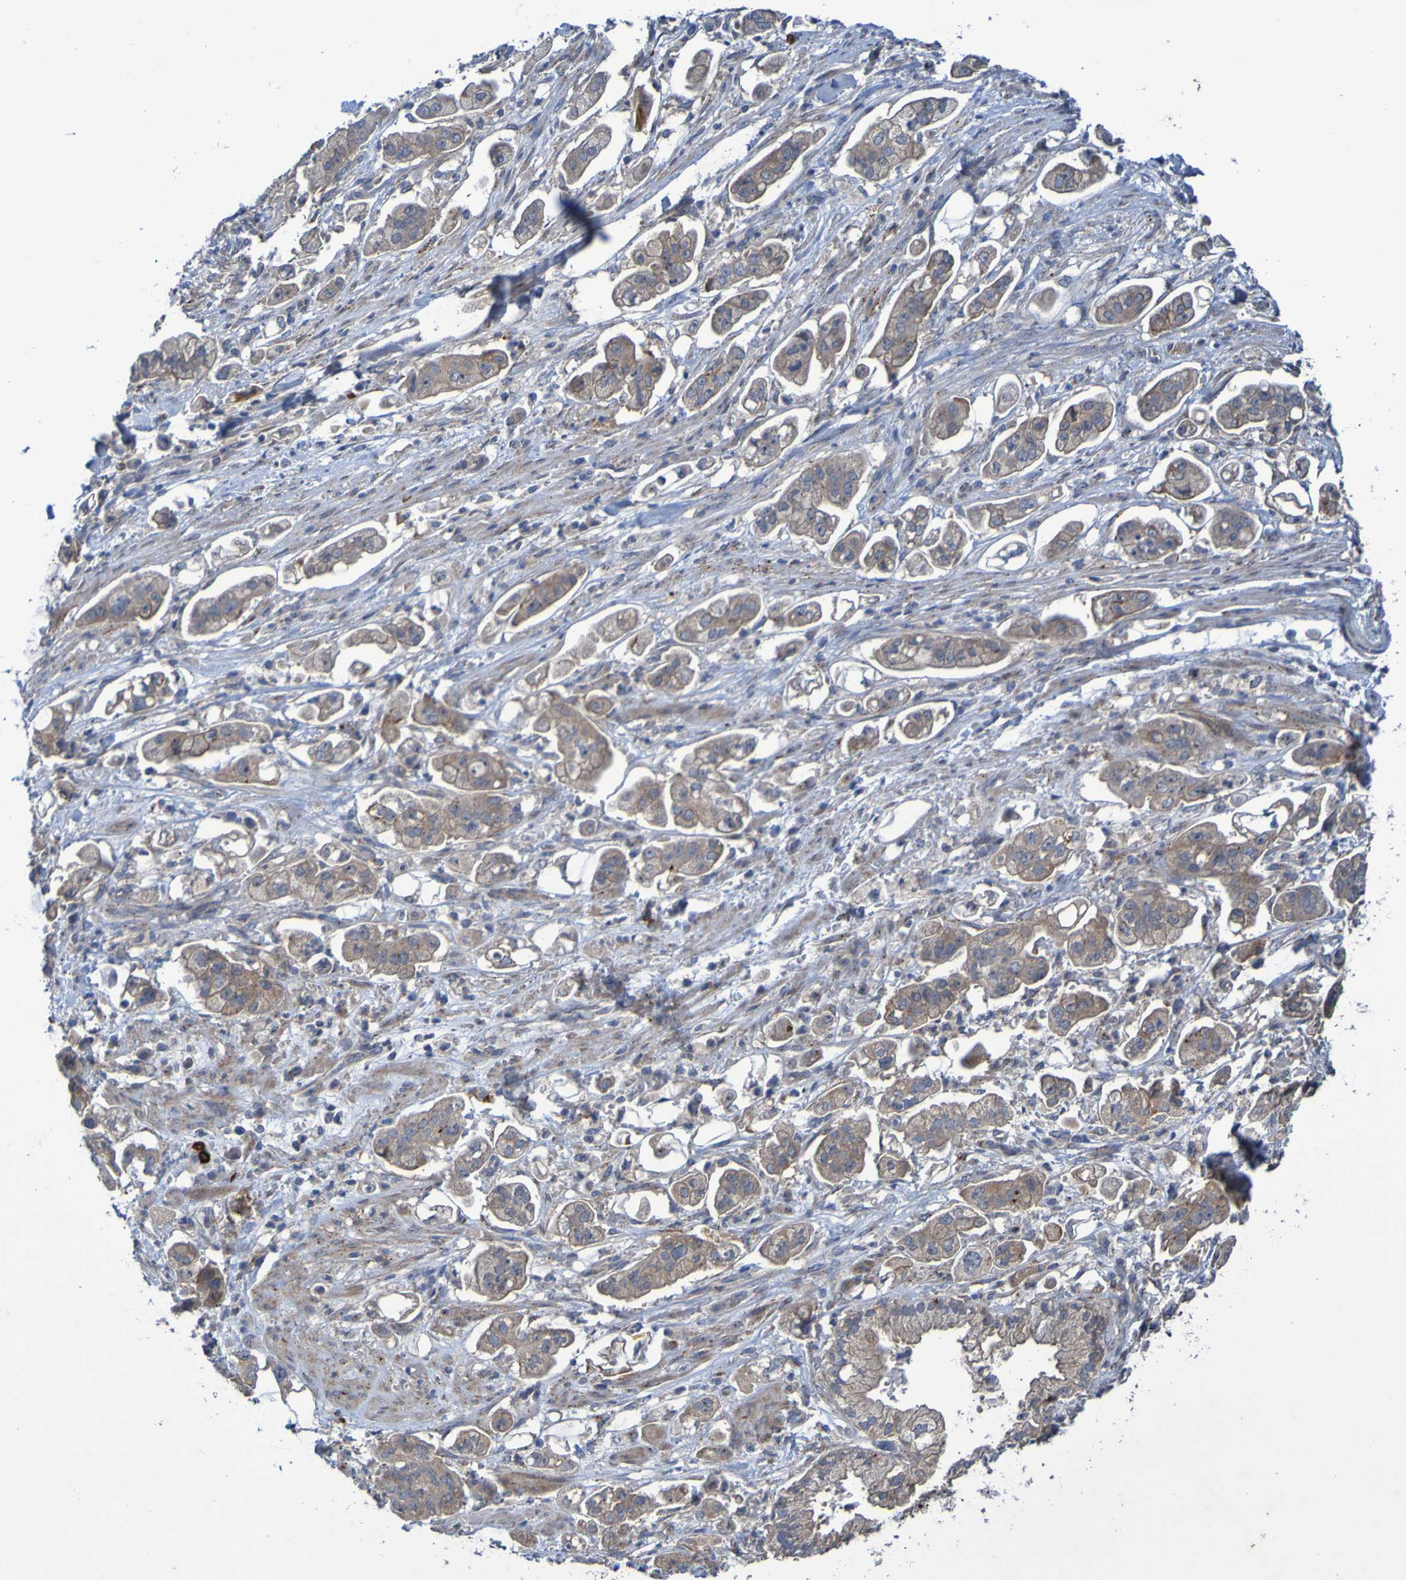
{"staining": {"intensity": "weak", "quantity": ">75%", "location": "cytoplasmic/membranous,nuclear"}, "tissue": "stomach cancer", "cell_type": "Tumor cells", "image_type": "cancer", "snomed": [{"axis": "morphology", "description": "Adenocarcinoma, NOS"}, {"axis": "topography", "description": "Stomach"}], "caption": "A high-resolution micrograph shows immunohistochemistry (IHC) staining of adenocarcinoma (stomach), which displays weak cytoplasmic/membranous and nuclear expression in about >75% of tumor cells. (DAB IHC, brown staining for protein, blue staining for nuclei).", "gene": "ANGPT4", "patient": {"sex": "male", "age": 62}}